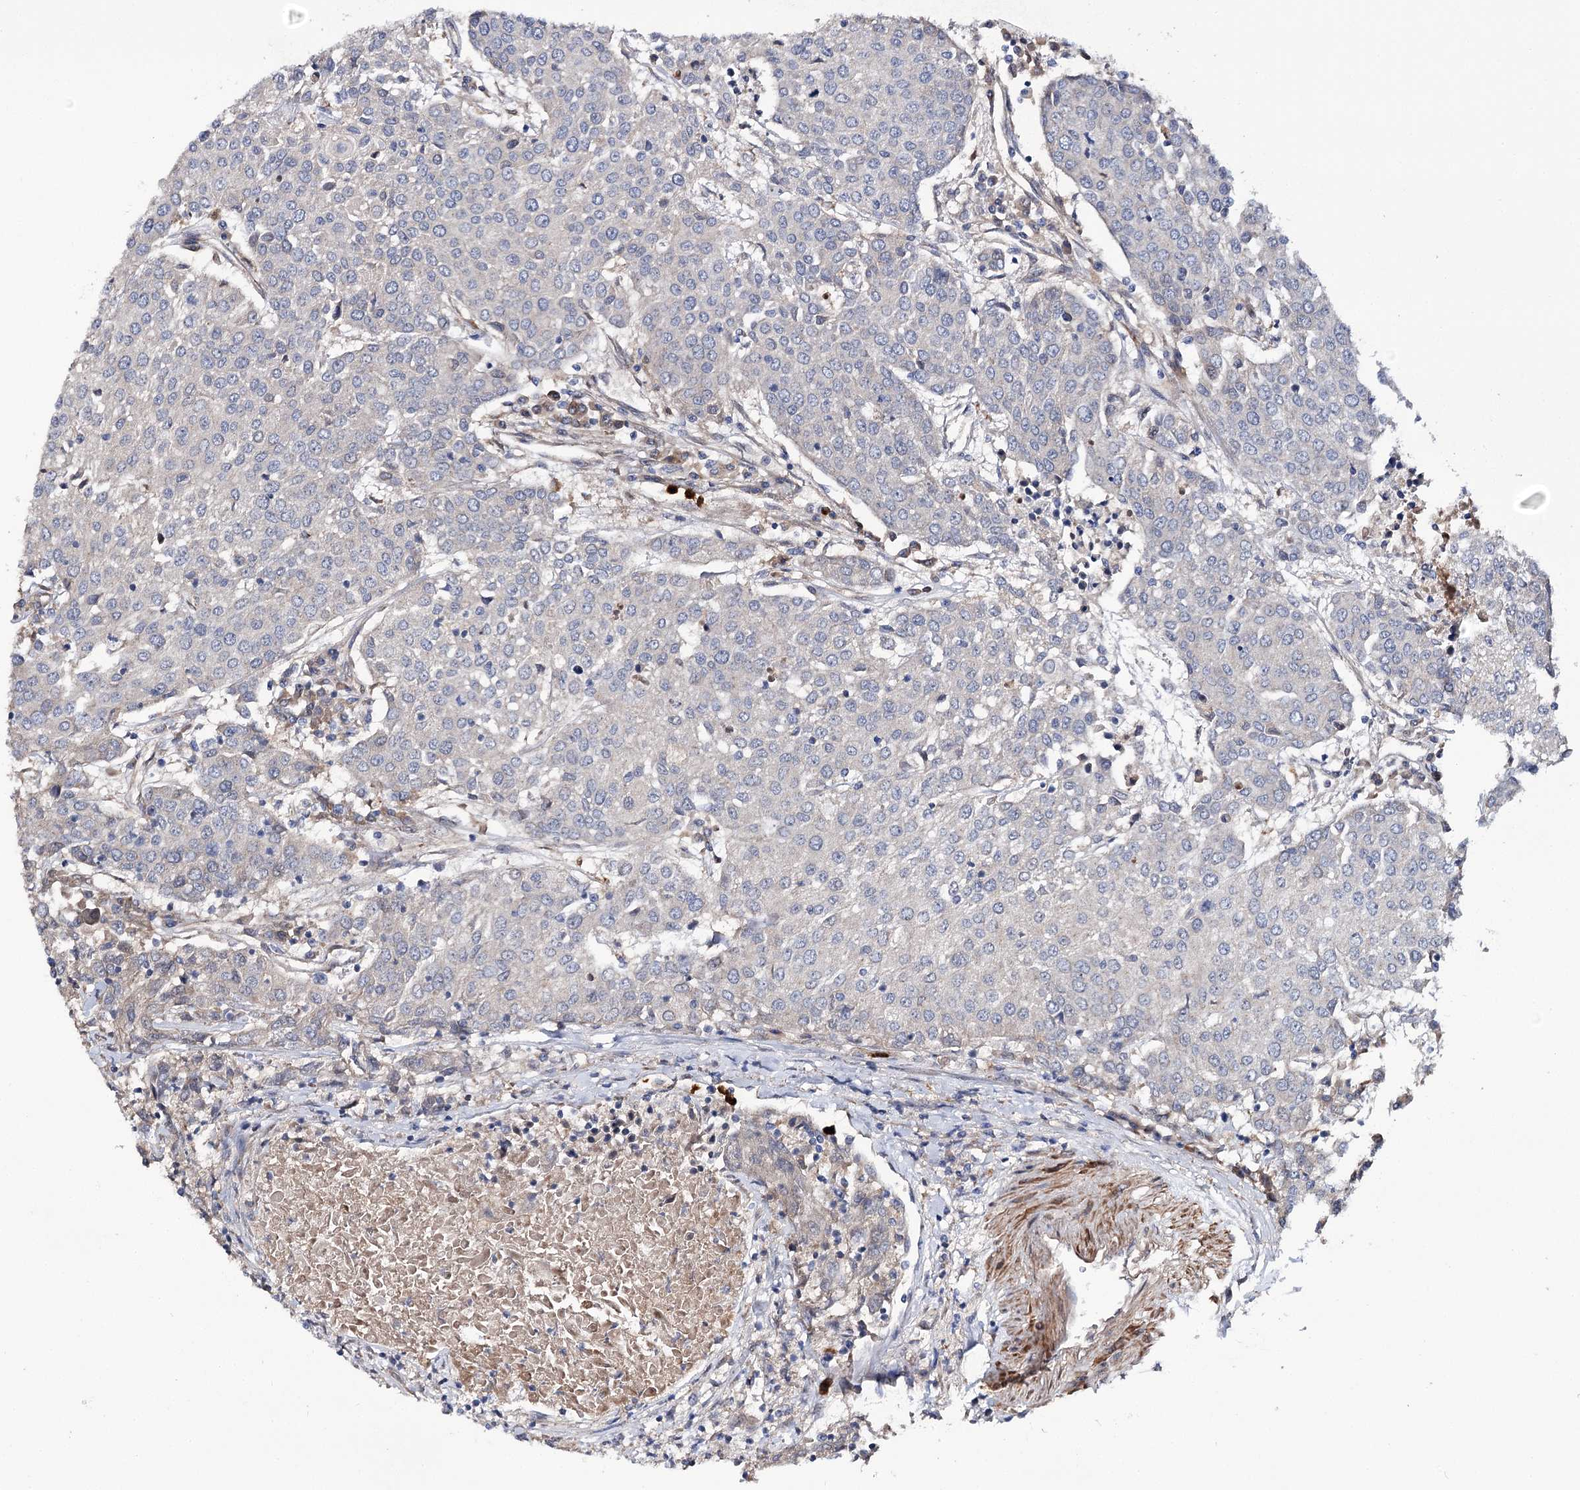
{"staining": {"intensity": "negative", "quantity": "none", "location": "none"}, "tissue": "urothelial cancer", "cell_type": "Tumor cells", "image_type": "cancer", "snomed": [{"axis": "morphology", "description": "Urothelial carcinoma, High grade"}, {"axis": "topography", "description": "Urinary bladder"}], "caption": "Immunohistochemical staining of human urothelial cancer shows no significant expression in tumor cells.", "gene": "MINDY3", "patient": {"sex": "female", "age": 85}}